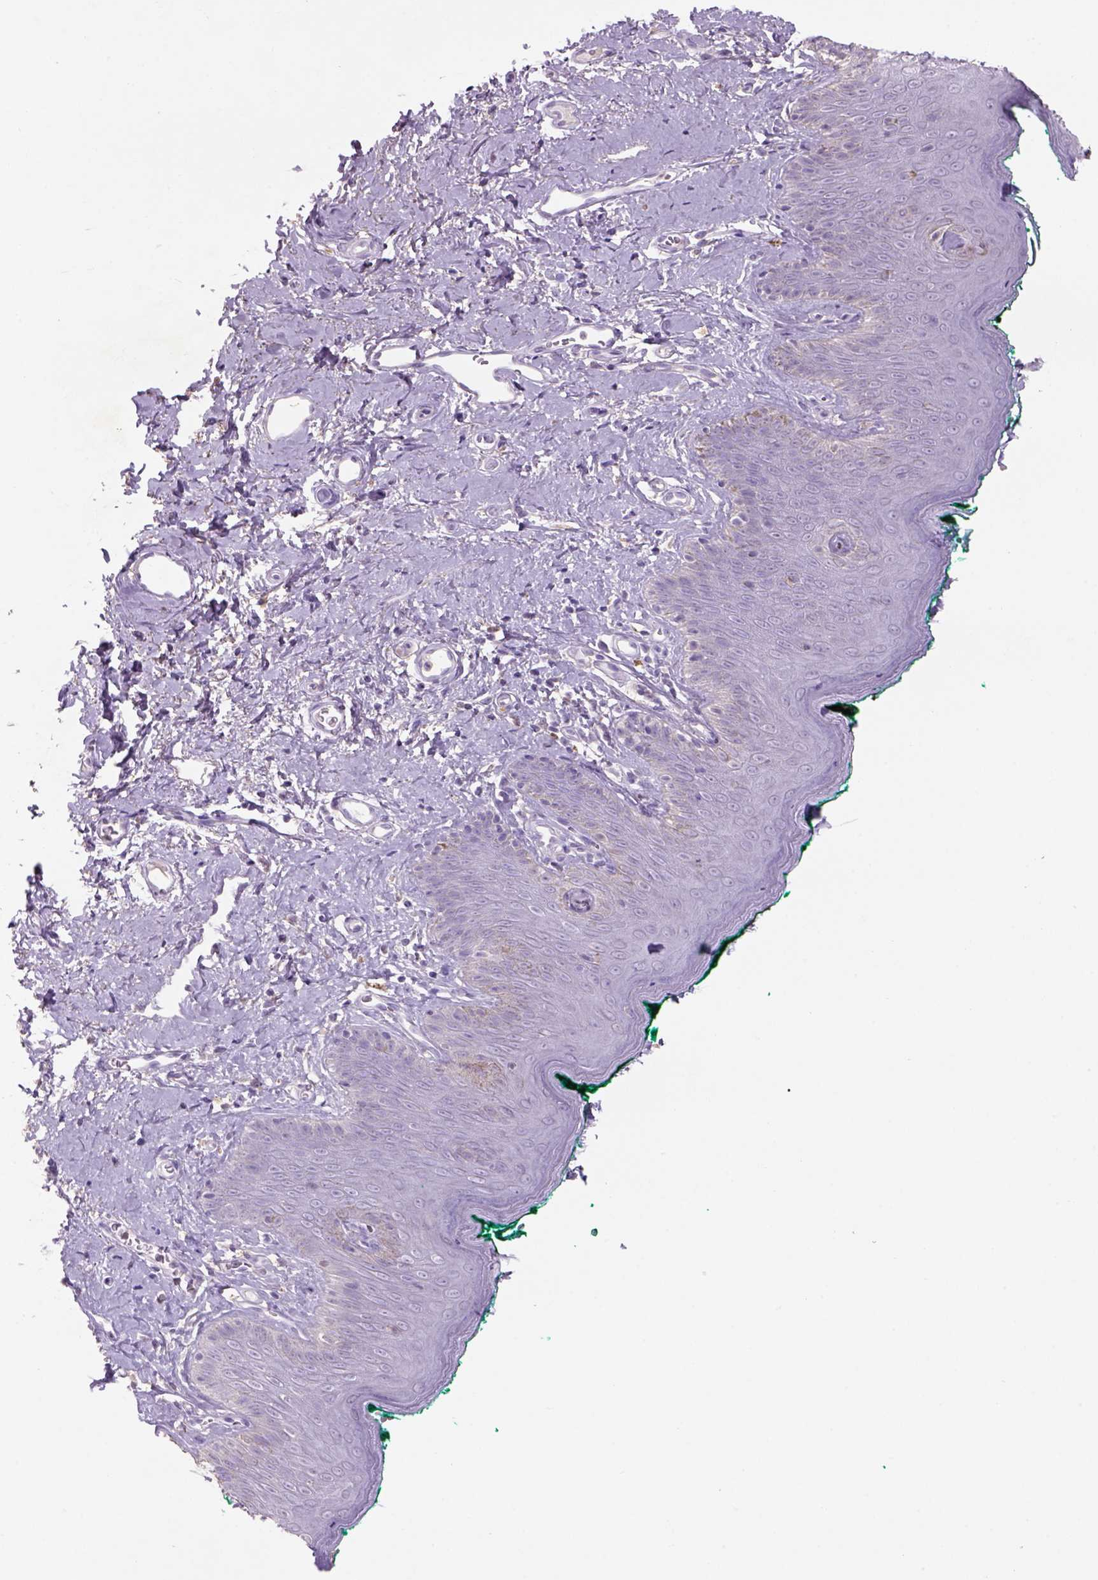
{"staining": {"intensity": "negative", "quantity": "none", "location": "none"}, "tissue": "skin", "cell_type": "Epidermal cells", "image_type": "normal", "snomed": [{"axis": "morphology", "description": "Normal tissue, NOS"}, {"axis": "topography", "description": "Vulva"}], "caption": "IHC image of unremarkable skin: skin stained with DAB exhibits no significant protein expression in epidermal cells. The staining is performed using DAB (3,3'-diaminobenzidine) brown chromogen with nuclei counter-stained in using hematoxylin.", "gene": "NAALAD2", "patient": {"sex": "female", "age": 66}}